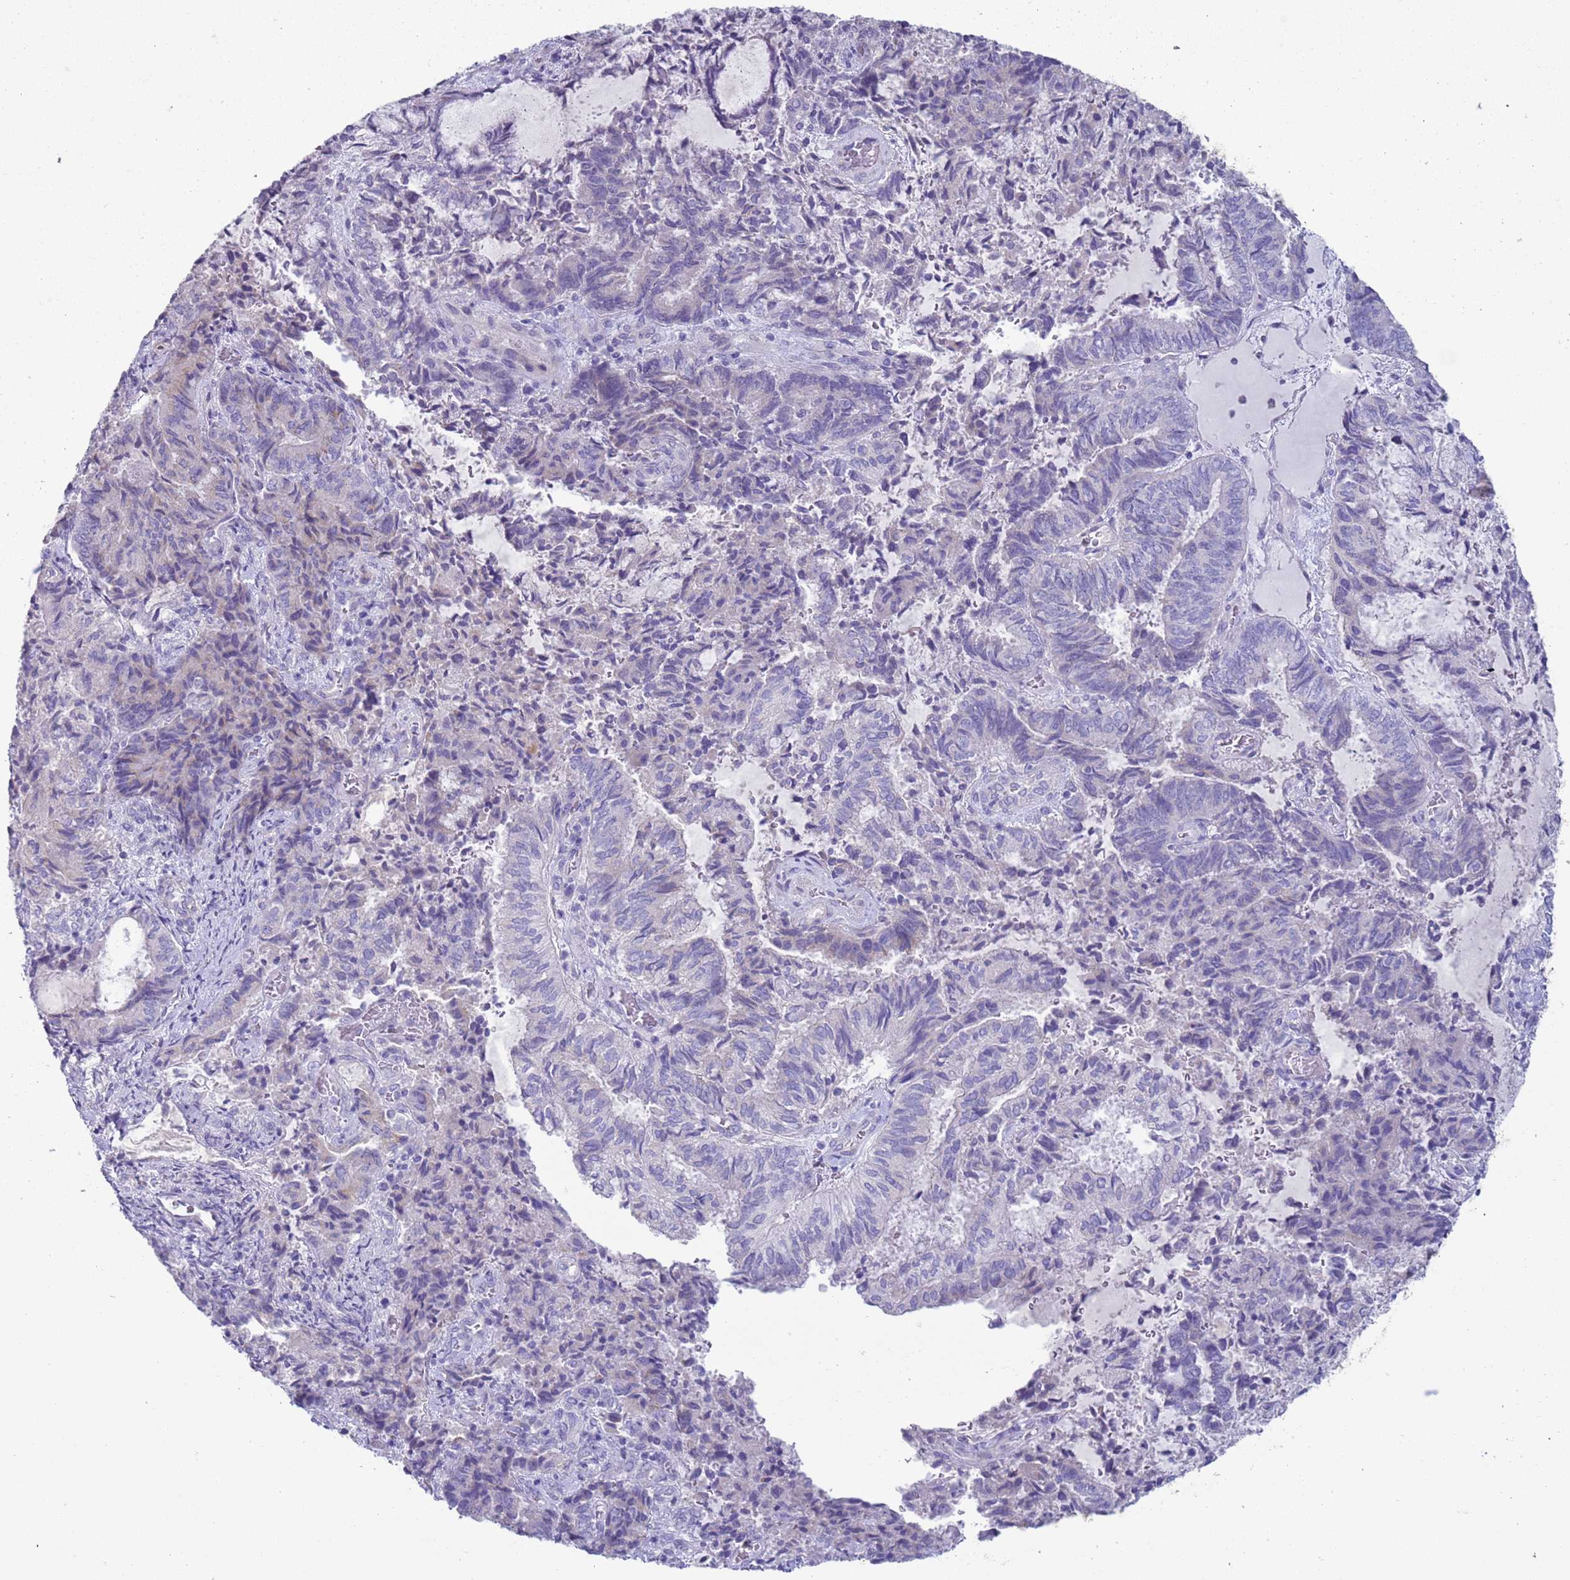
{"staining": {"intensity": "negative", "quantity": "none", "location": "none"}, "tissue": "endometrial cancer", "cell_type": "Tumor cells", "image_type": "cancer", "snomed": [{"axis": "morphology", "description": "Adenocarcinoma, NOS"}, {"axis": "topography", "description": "Endometrium"}], "caption": "Human adenocarcinoma (endometrial) stained for a protein using IHC exhibits no expression in tumor cells.", "gene": "NPAP1", "patient": {"sex": "female", "age": 80}}